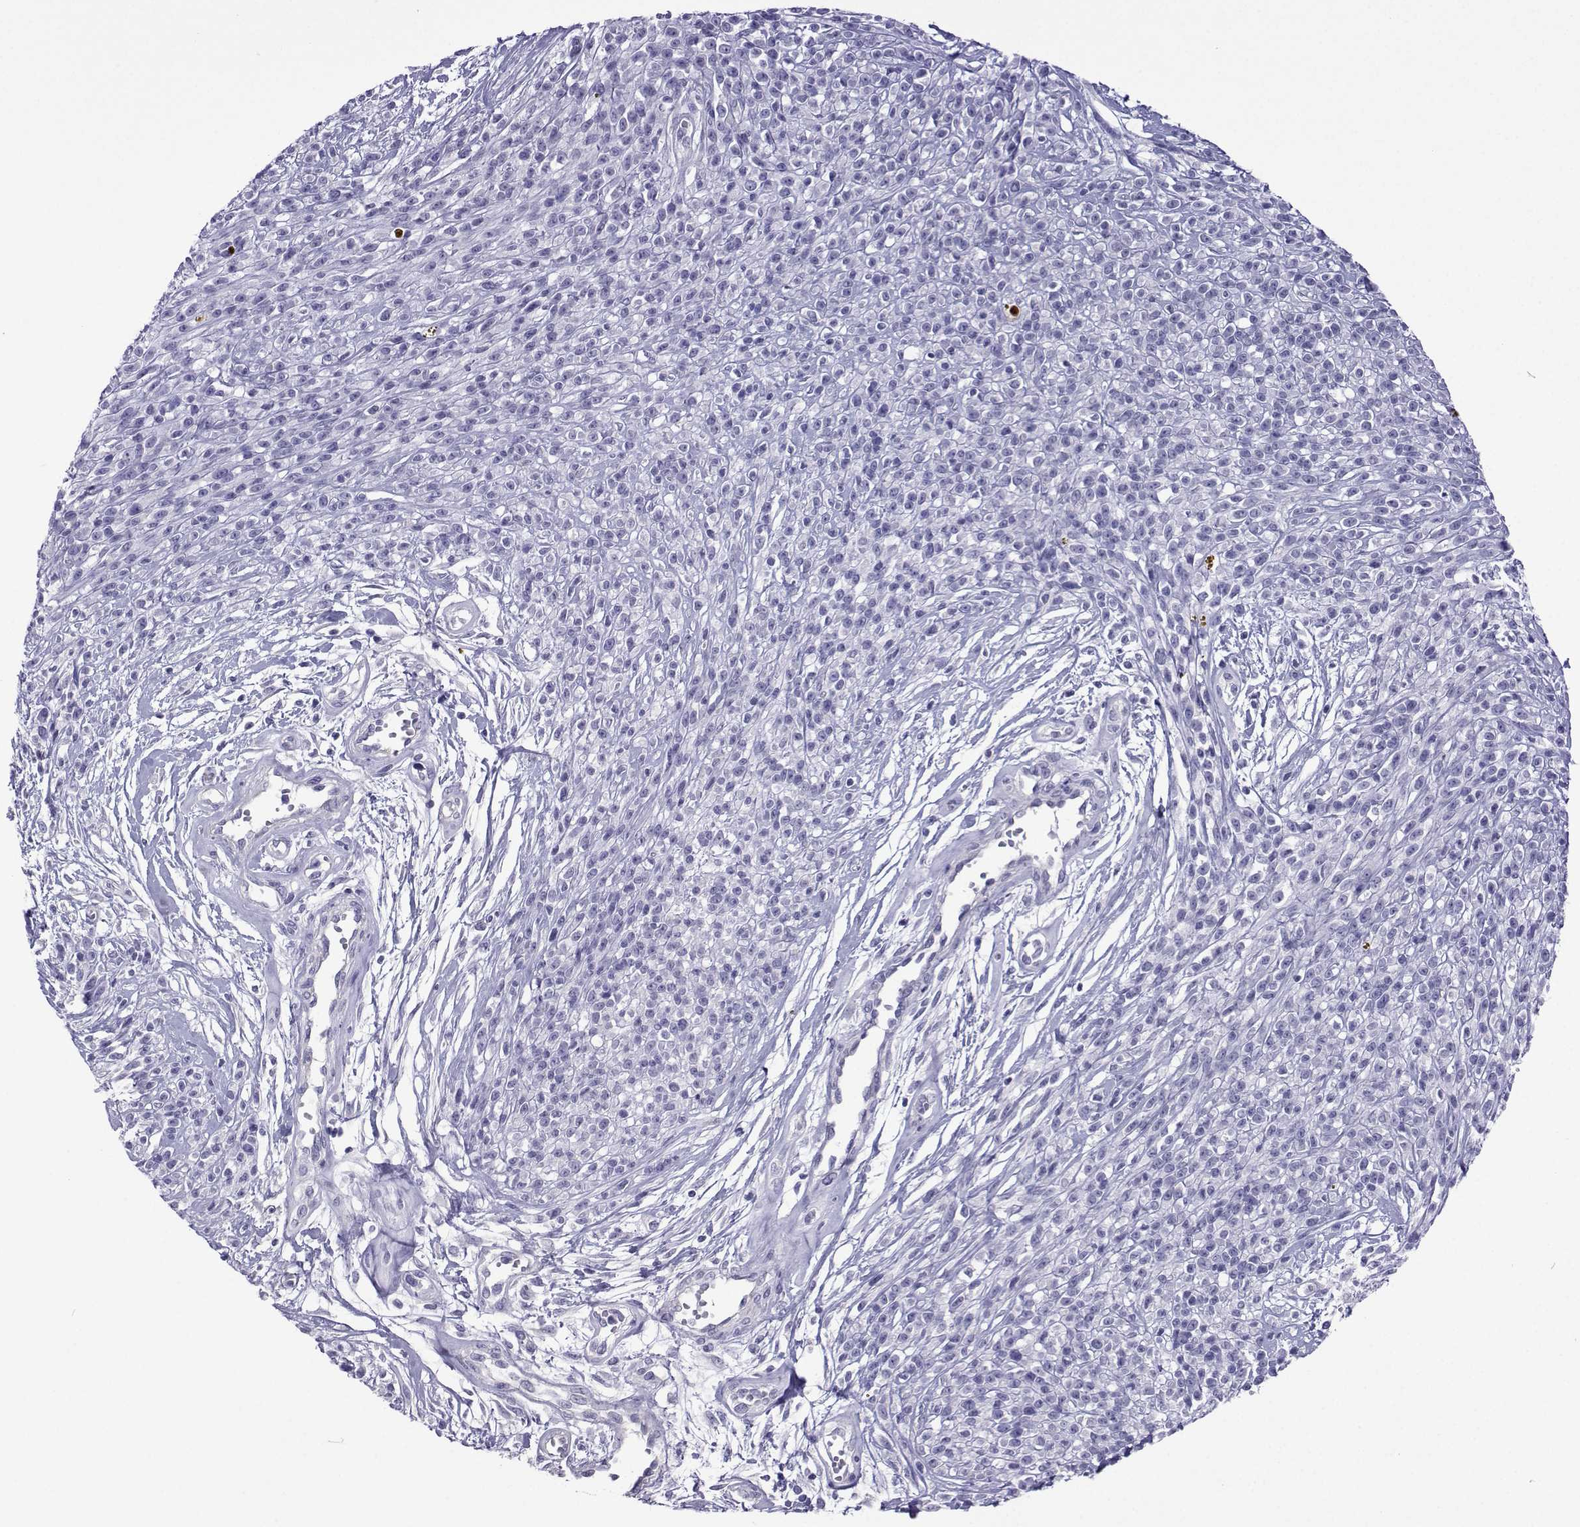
{"staining": {"intensity": "negative", "quantity": "none", "location": "none"}, "tissue": "melanoma", "cell_type": "Tumor cells", "image_type": "cancer", "snomed": [{"axis": "morphology", "description": "Malignant melanoma, NOS"}, {"axis": "topography", "description": "Skin"}, {"axis": "topography", "description": "Skin of trunk"}], "caption": "A photomicrograph of human melanoma is negative for staining in tumor cells. (Stains: DAB immunohistochemistry (IHC) with hematoxylin counter stain, Microscopy: brightfield microscopy at high magnification).", "gene": "CFAP70", "patient": {"sex": "male", "age": 74}}